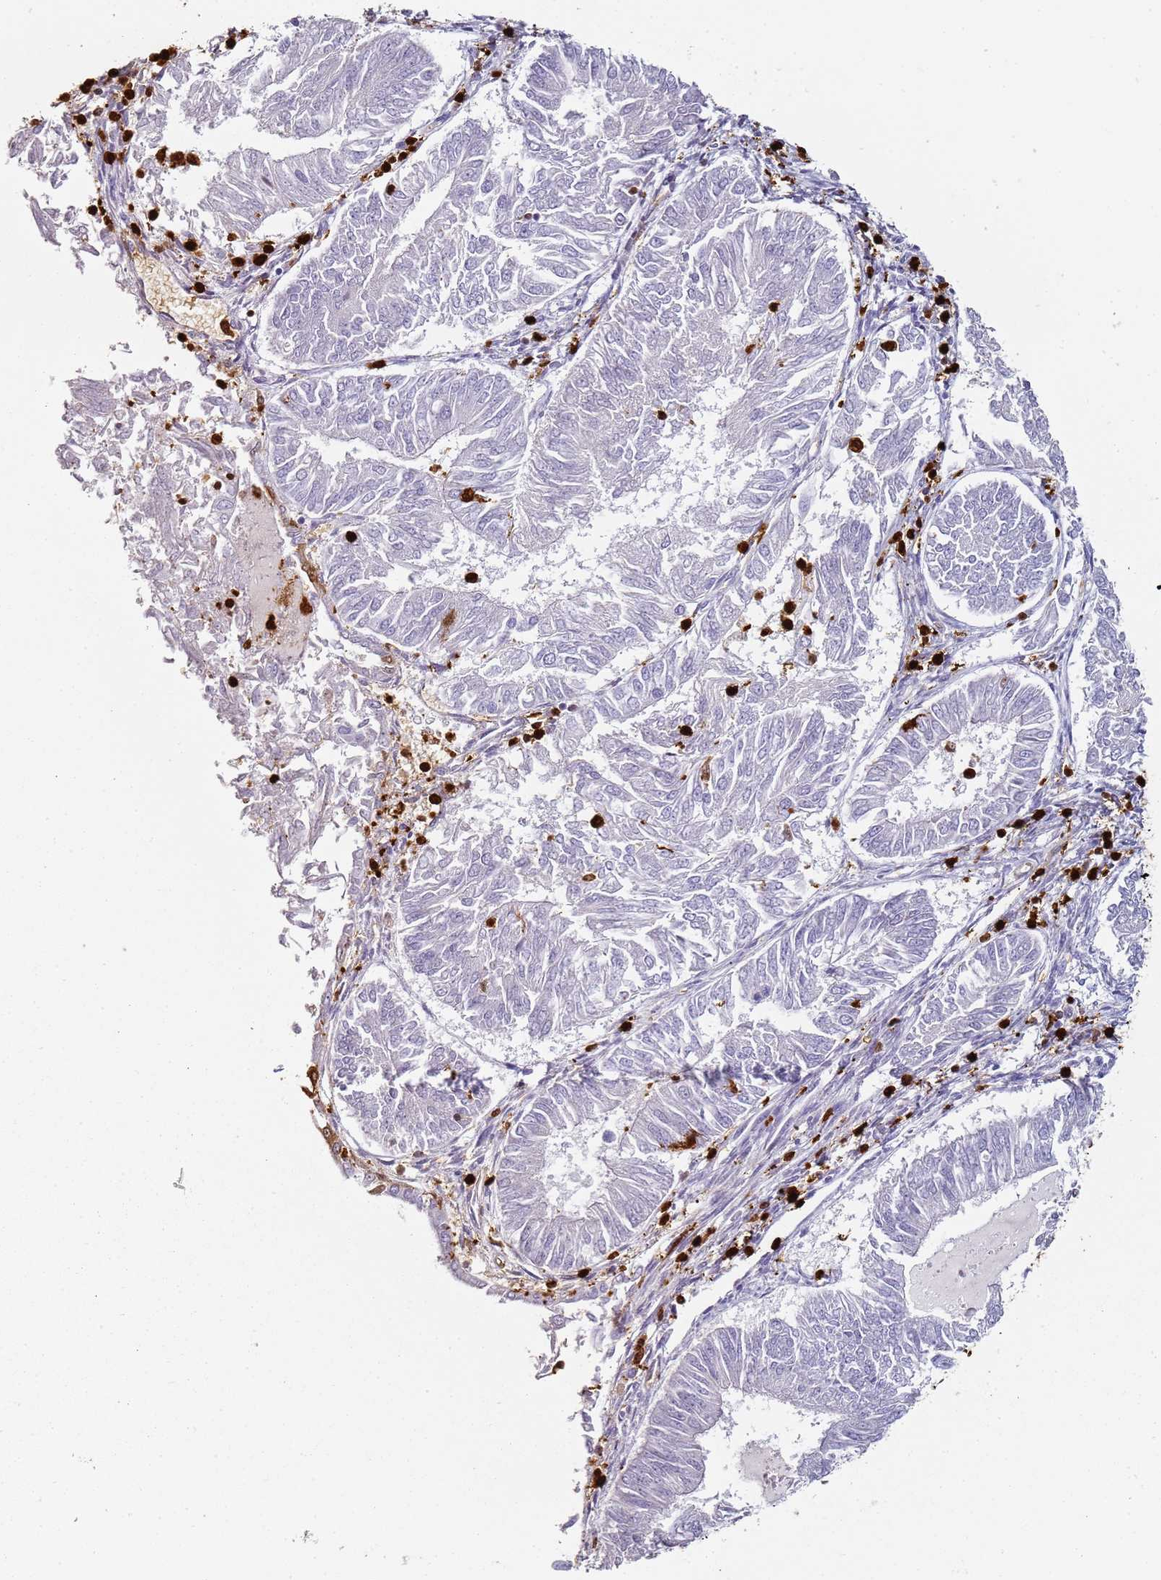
{"staining": {"intensity": "negative", "quantity": "none", "location": "none"}, "tissue": "endometrial cancer", "cell_type": "Tumor cells", "image_type": "cancer", "snomed": [{"axis": "morphology", "description": "Adenocarcinoma, NOS"}, {"axis": "topography", "description": "Endometrium"}], "caption": "Immunohistochemical staining of endometrial cancer shows no significant expression in tumor cells.", "gene": "S100A4", "patient": {"sex": "female", "age": 58}}